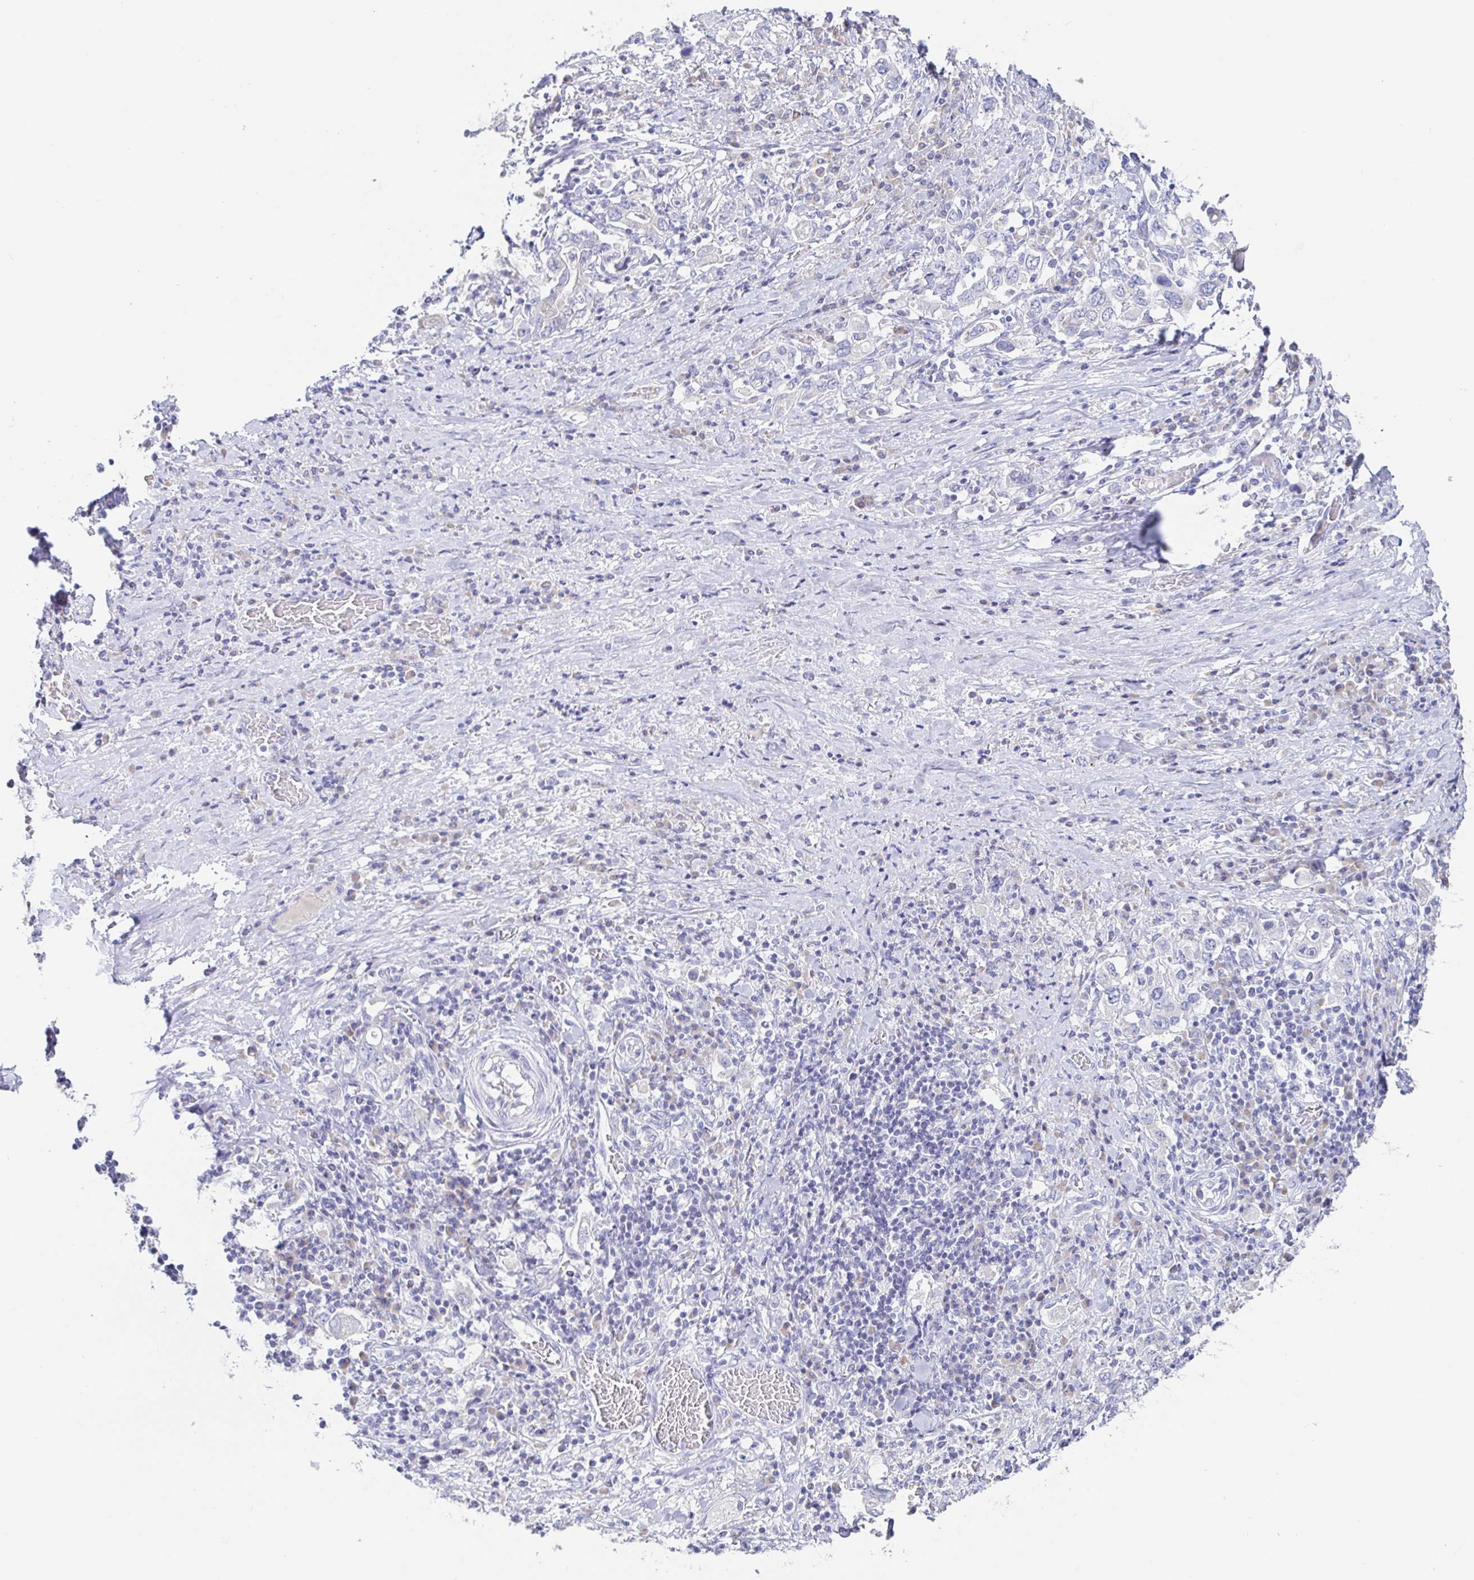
{"staining": {"intensity": "negative", "quantity": "none", "location": "none"}, "tissue": "stomach cancer", "cell_type": "Tumor cells", "image_type": "cancer", "snomed": [{"axis": "morphology", "description": "Adenocarcinoma, NOS"}, {"axis": "topography", "description": "Stomach, upper"}, {"axis": "topography", "description": "Stomach"}], "caption": "Protein analysis of adenocarcinoma (stomach) demonstrates no significant staining in tumor cells. (IHC, brightfield microscopy, high magnification).", "gene": "SIAH3", "patient": {"sex": "male", "age": 62}}